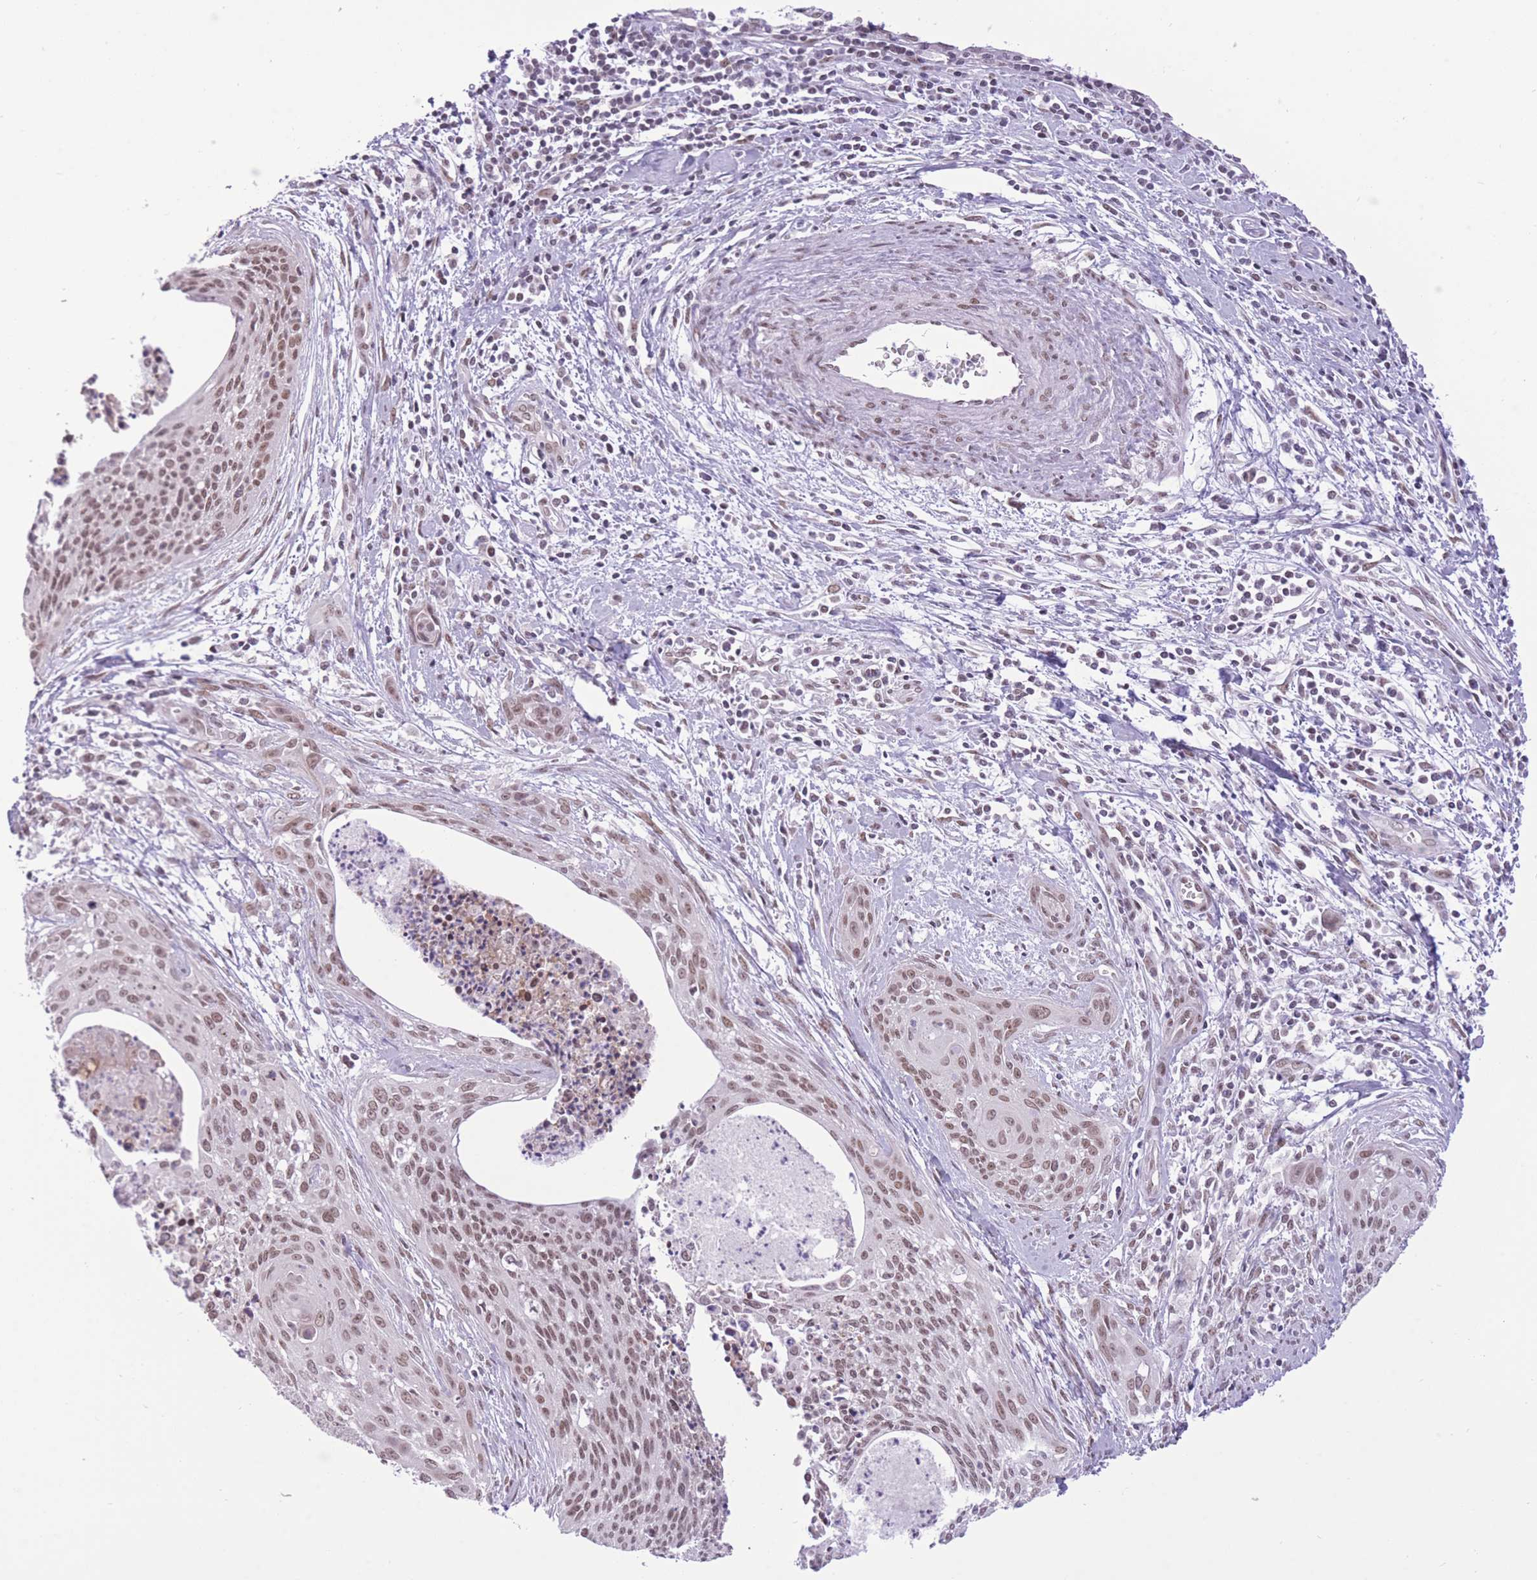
{"staining": {"intensity": "moderate", "quantity": ">75%", "location": "nuclear"}, "tissue": "cervical cancer", "cell_type": "Tumor cells", "image_type": "cancer", "snomed": [{"axis": "morphology", "description": "Squamous cell carcinoma, NOS"}, {"axis": "topography", "description": "Cervix"}], "caption": "Tumor cells exhibit medium levels of moderate nuclear staining in about >75% of cells in cervical cancer.", "gene": "ZBED5", "patient": {"sex": "female", "age": 55}}